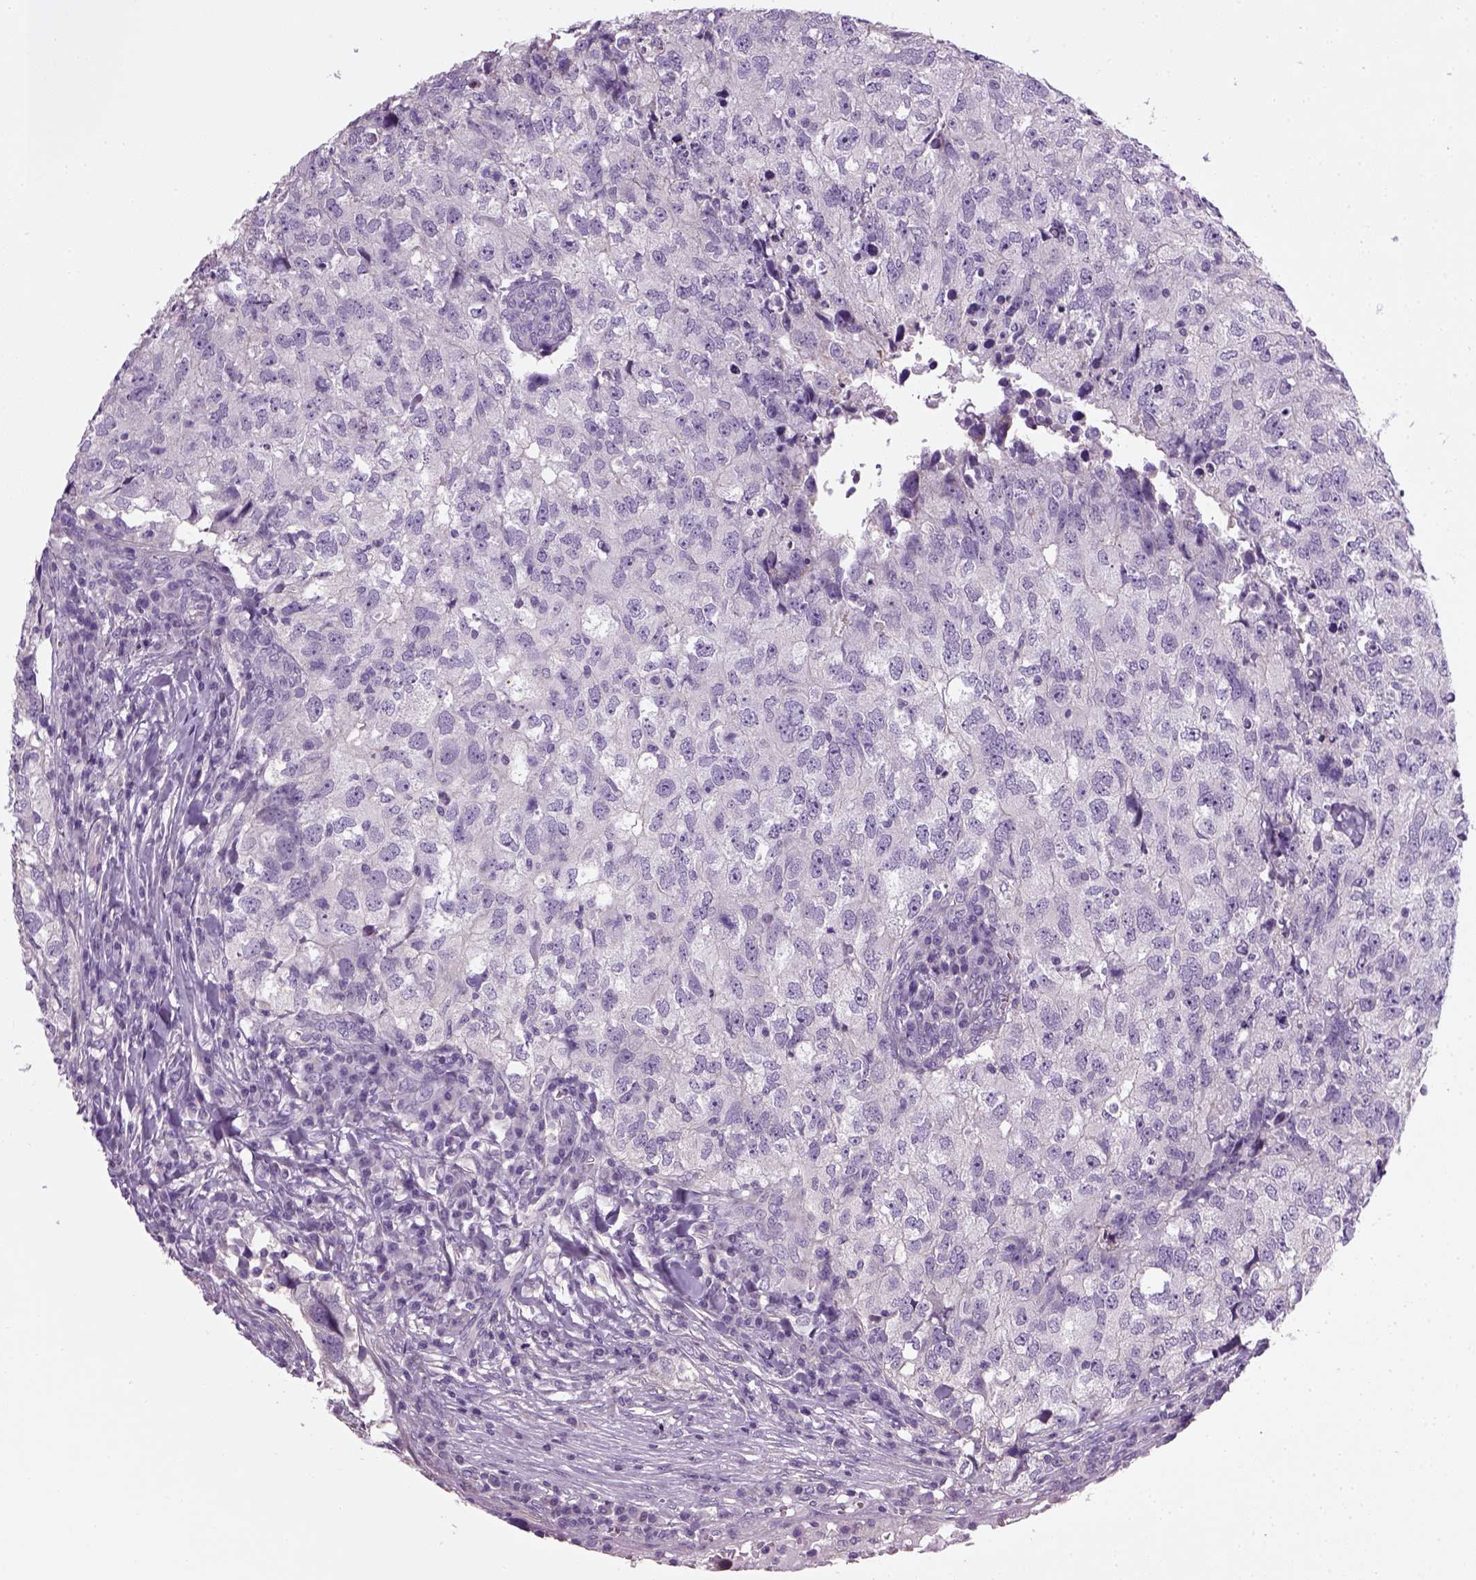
{"staining": {"intensity": "negative", "quantity": "none", "location": "none"}, "tissue": "breast cancer", "cell_type": "Tumor cells", "image_type": "cancer", "snomed": [{"axis": "morphology", "description": "Duct carcinoma"}, {"axis": "topography", "description": "Breast"}], "caption": "Image shows no protein staining in tumor cells of breast cancer tissue.", "gene": "ELOVL3", "patient": {"sex": "female", "age": 30}}